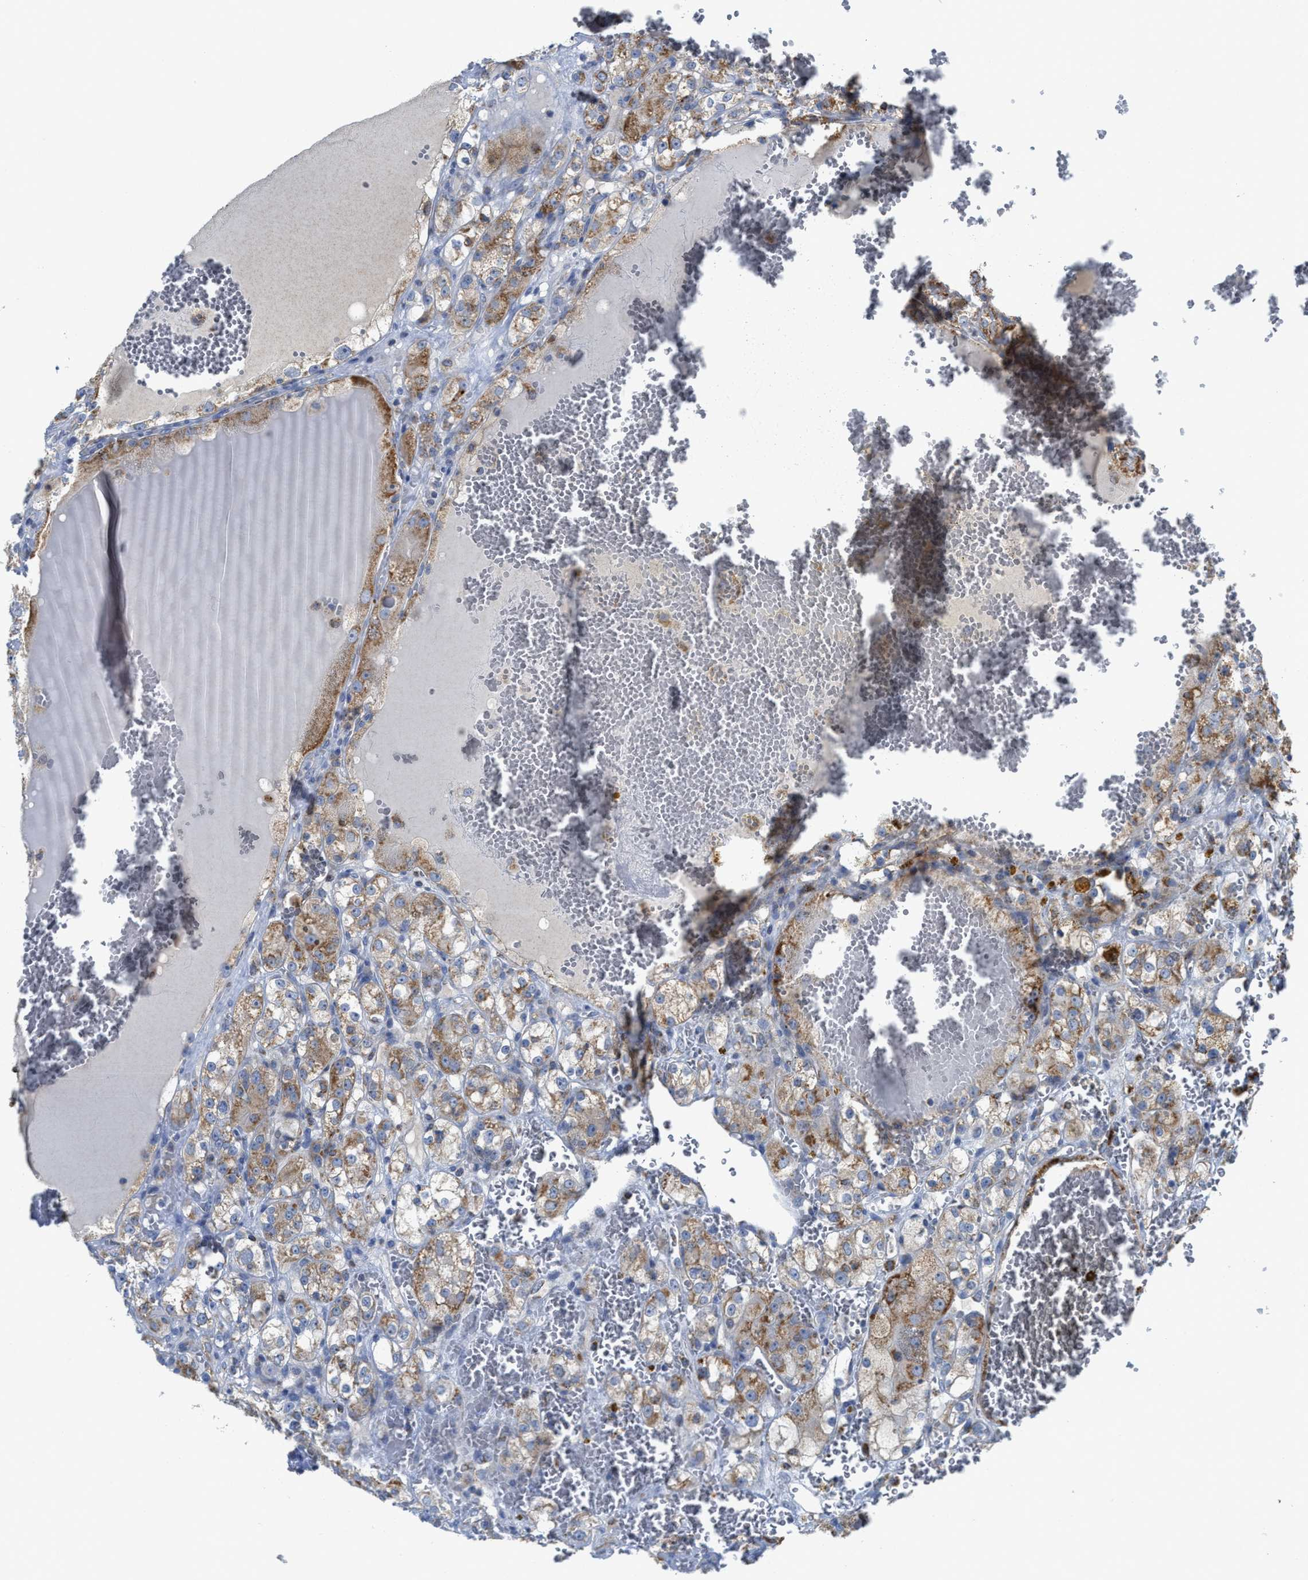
{"staining": {"intensity": "moderate", "quantity": ">75%", "location": "cytoplasmic/membranous"}, "tissue": "renal cancer", "cell_type": "Tumor cells", "image_type": "cancer", "snomed": [{"axis": "morphology", "description": "Normal tissue, NOS"}, {"axis": "morphology", "description": "Adenocarcinoma, NOS"}, {"axis": "topography", "description": "Kidney"}], "caption": "Human renal cancer (adenocarcinoma) stained with a brown dye exhibits moderate cytoplasmic/membranous positive expression in about >75% of tumor cells.", "gene": "GATD3", "patient": {"sex": "male", "age": 61}}